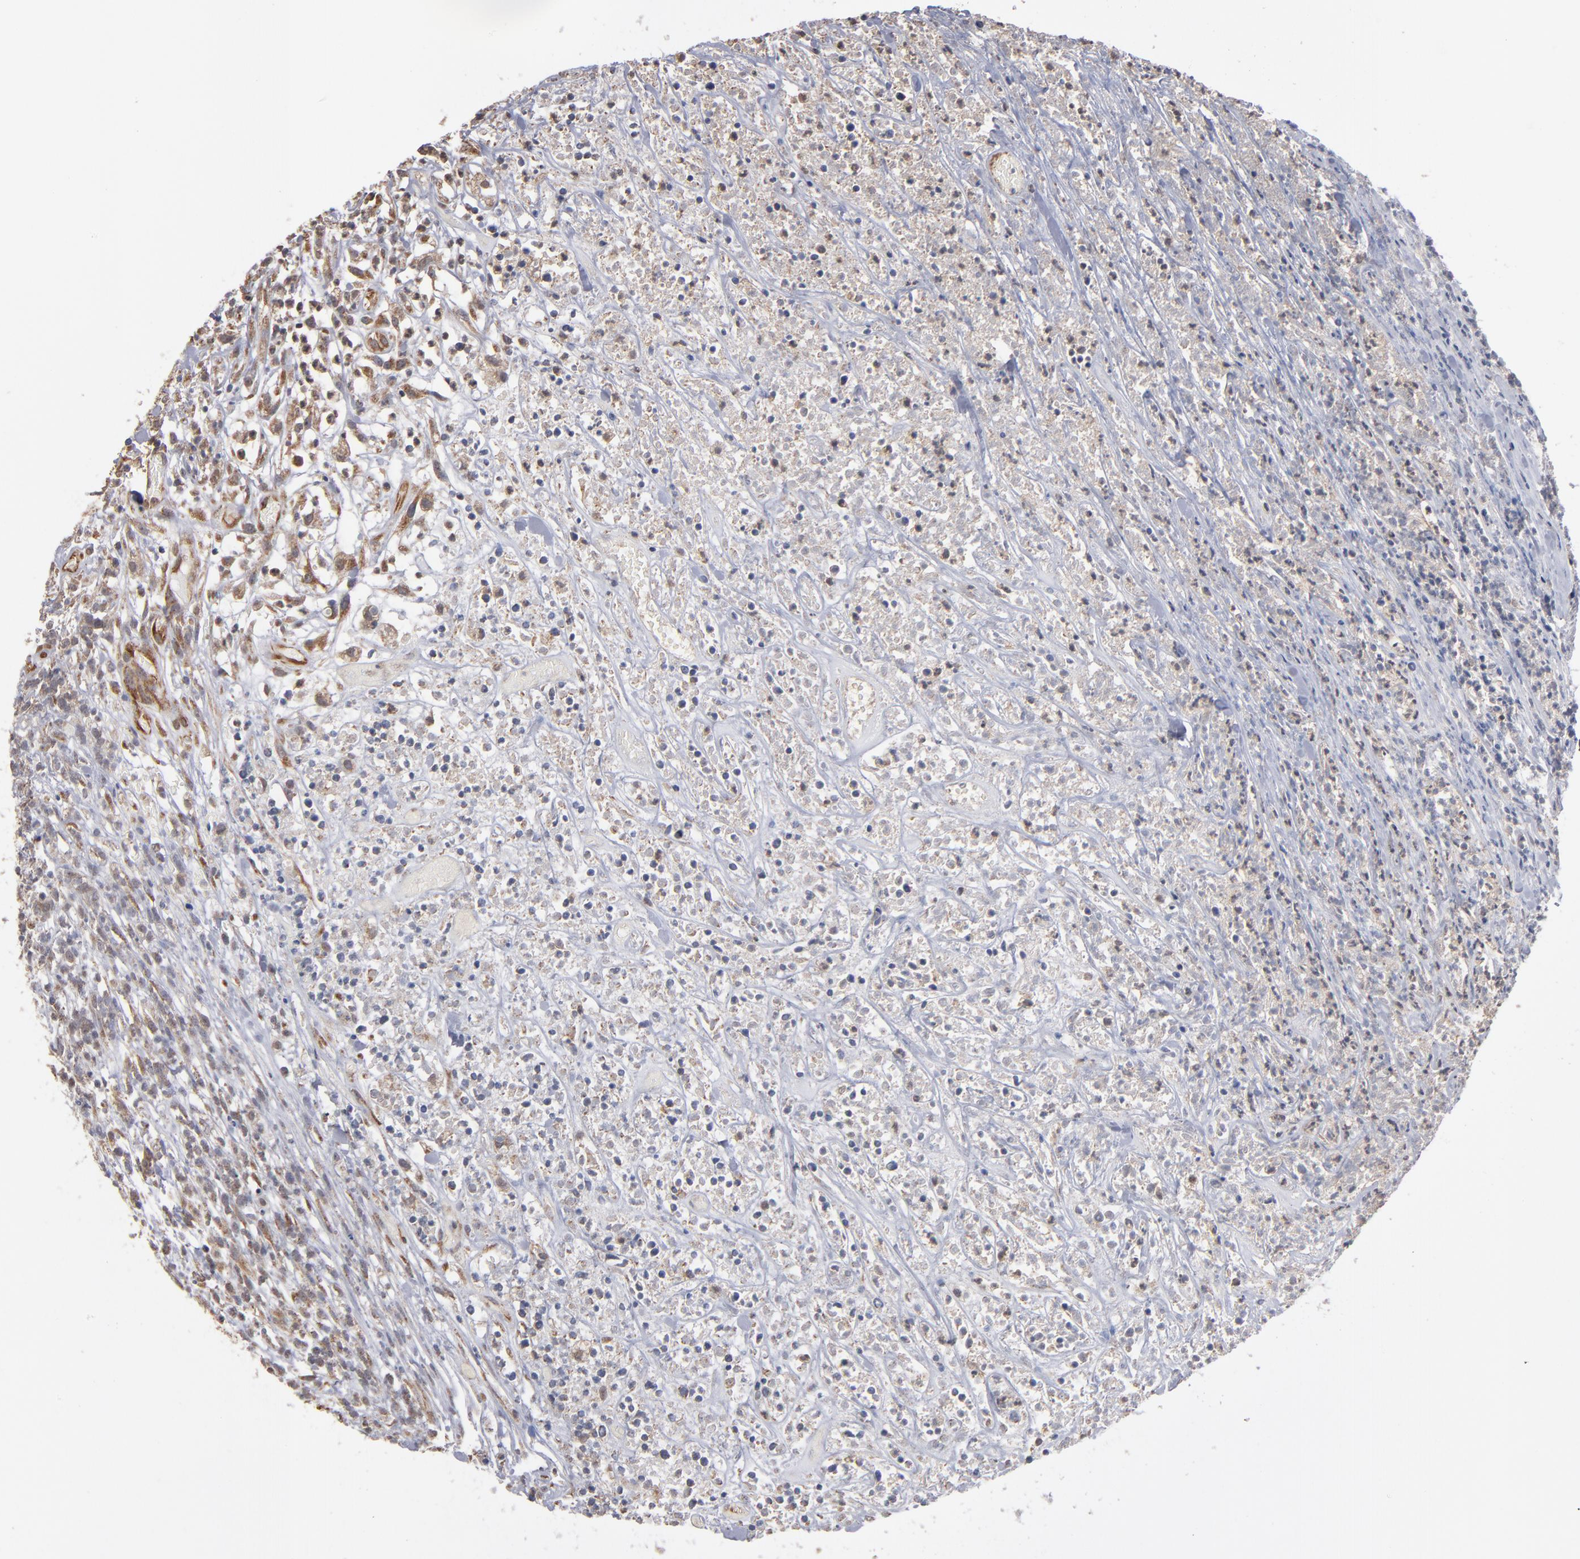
{"staining": {"intensity": "negative", "quantity": "none", "location": "none"}, "tissue": "lymphoma", "cell_type": "Tumor cells", "image_type": "cancer", "snomed": [{"axis": "morphology", "description": "Malignant lymphoma, non-Hodgkin's type, High grade"}, {"axis": "topography", "description": "Lymph node"}], "caption": "Tumor cells show no significant expression in high-grade malignant lymphoma, non-Hodgkin's type. The staining was performed using DAB to visualize the protein expression in brown, while the nuclei were stained in blue with hematoxylin (Magnification: 20x).", "gene": "MIPOL1", "patient": {"sex": "female", "age": 73}}